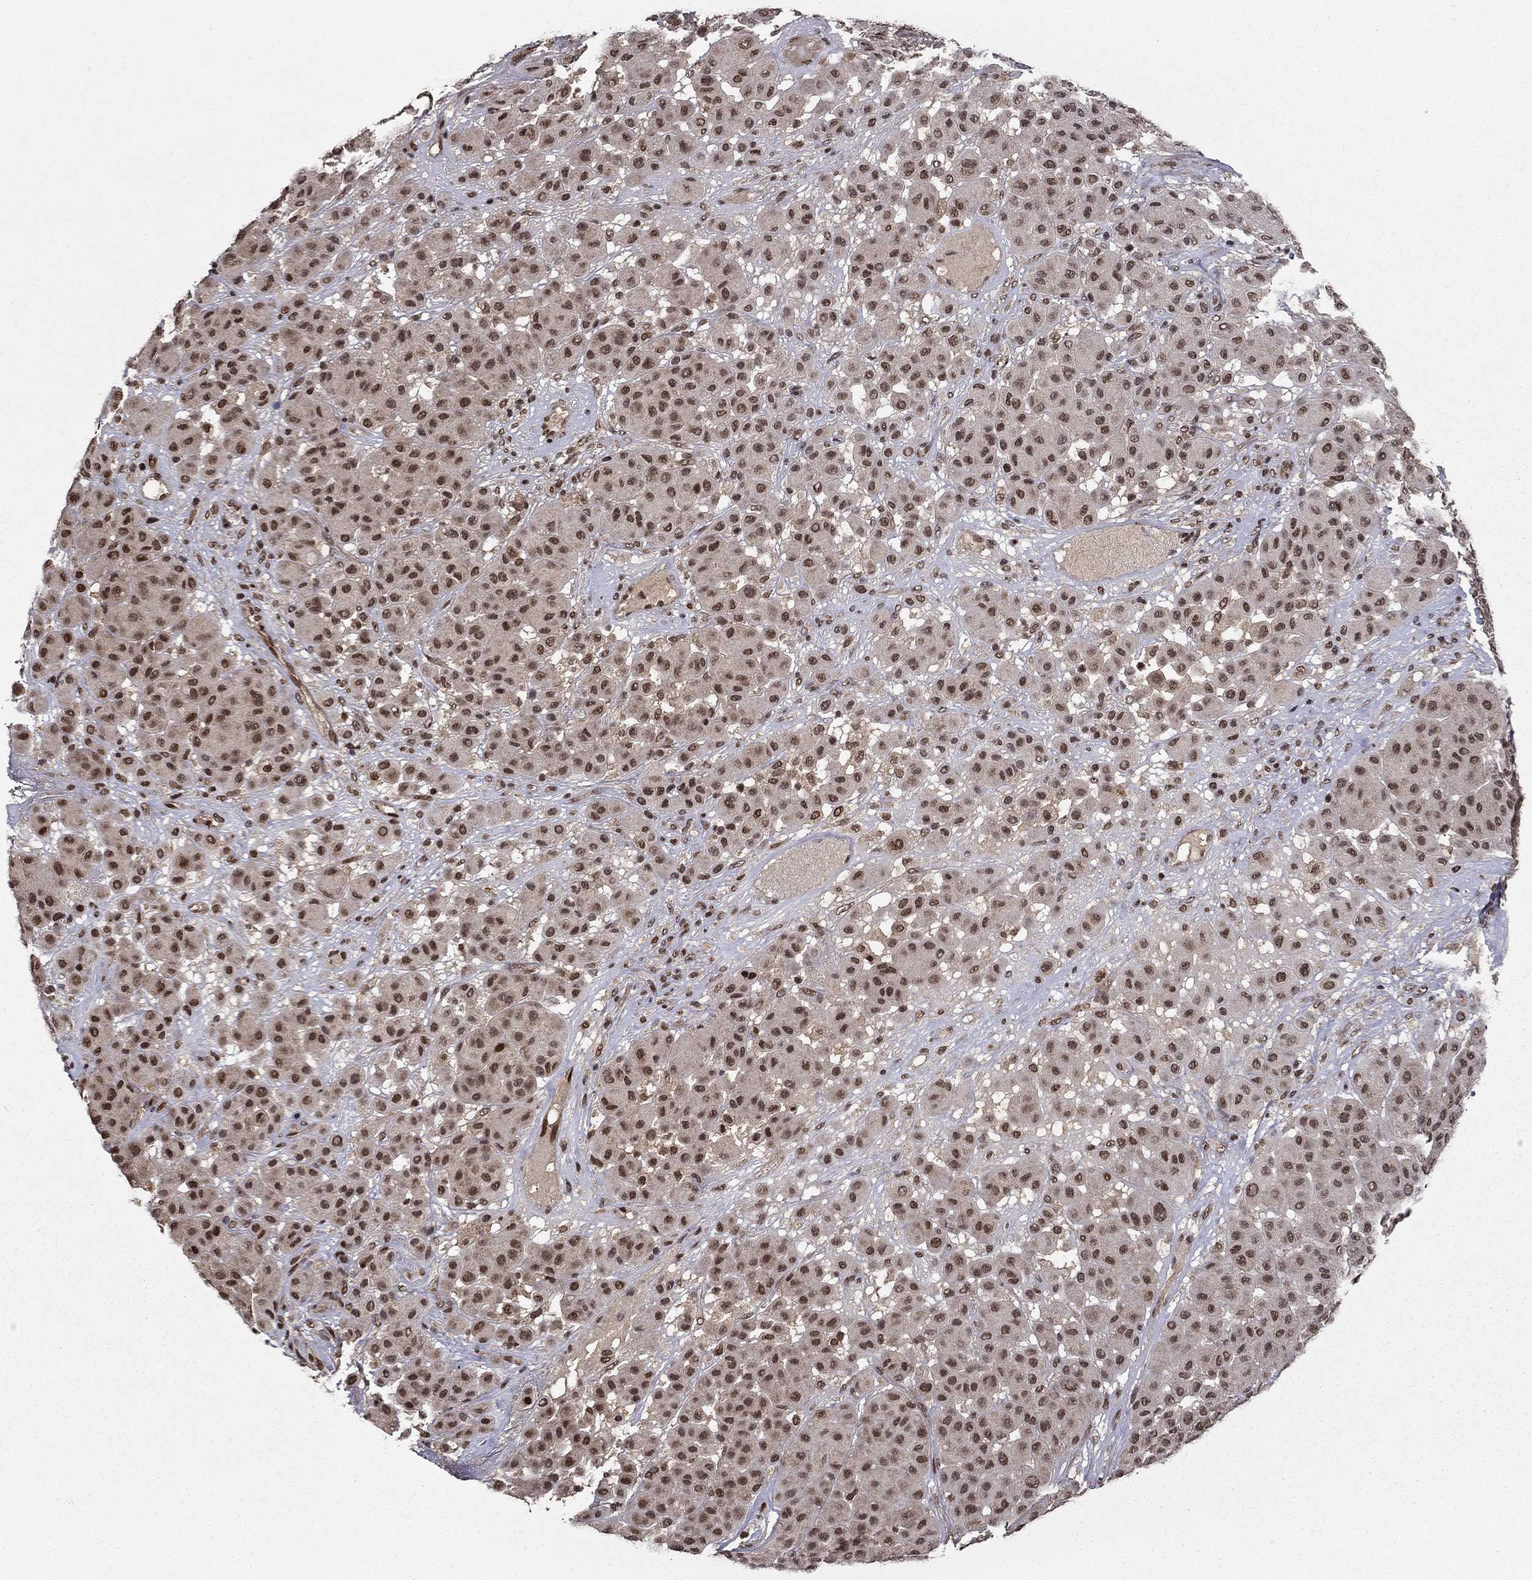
{"staining": {"intensity": "moderate", "quantity": ">75%", "location": "nuclear"}, "tissue": "melanoma", "cell_type": "Tumor cells", "image_type": "cancer", "snomed": [{"axis": "morphology", "description": "Malignant melanoma, Metastatic site"}, {"axis": "topography", "description": "Smooth muscle"}], "caption": "Protein staining demonstrates moderate nuclear staining in about >75% of tumor cells in melanoma. The protein of interest is stained brown, and the nuclei are stained in blue (DAB IHC with brightfield microscopy, high magnification).", "gene": "CDCA7L", "patient": {"sex": "male", "age": 41}}